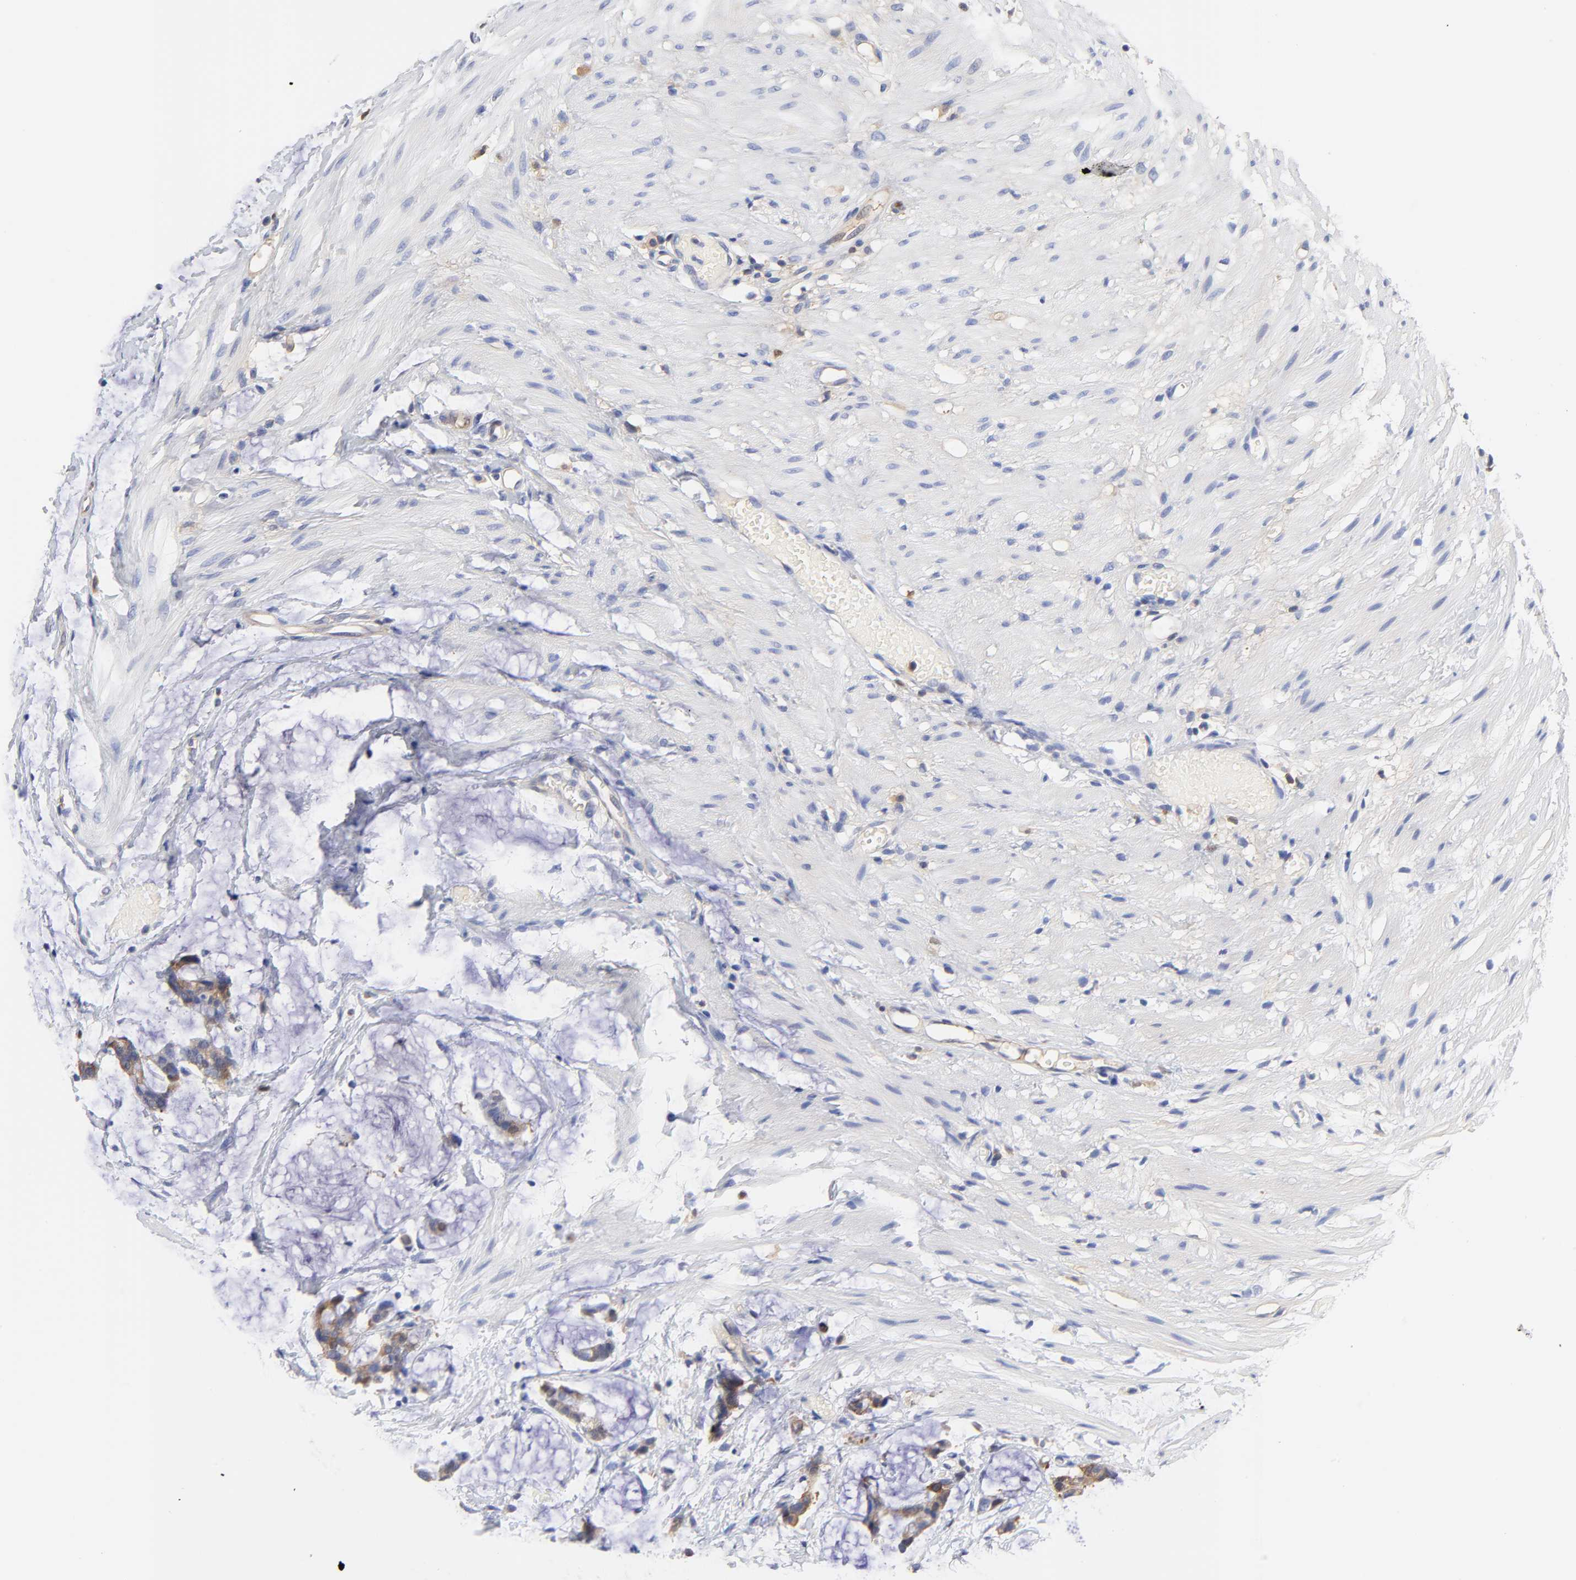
{"staining": {"intensity": "weak", "quantity": "<25%", "location": "cytoplasmic/membranous"}, "tissue": "colorectal cancer", "cell_type": "Tumor cells", "image_type": "cancer", "snomed": [{"axis": "morphology", "description": "Adenocarcinoma, NOS"}, {"axis": "topography", "description": "Colon"}], "caption": "A photomicrograph of colorectal cancer (adenocarcinoma) stained for a protein displays no brown staining in tumor cells.", "gene": "IGLV3-10", "patient": {"sex": "male", "age": 14}}